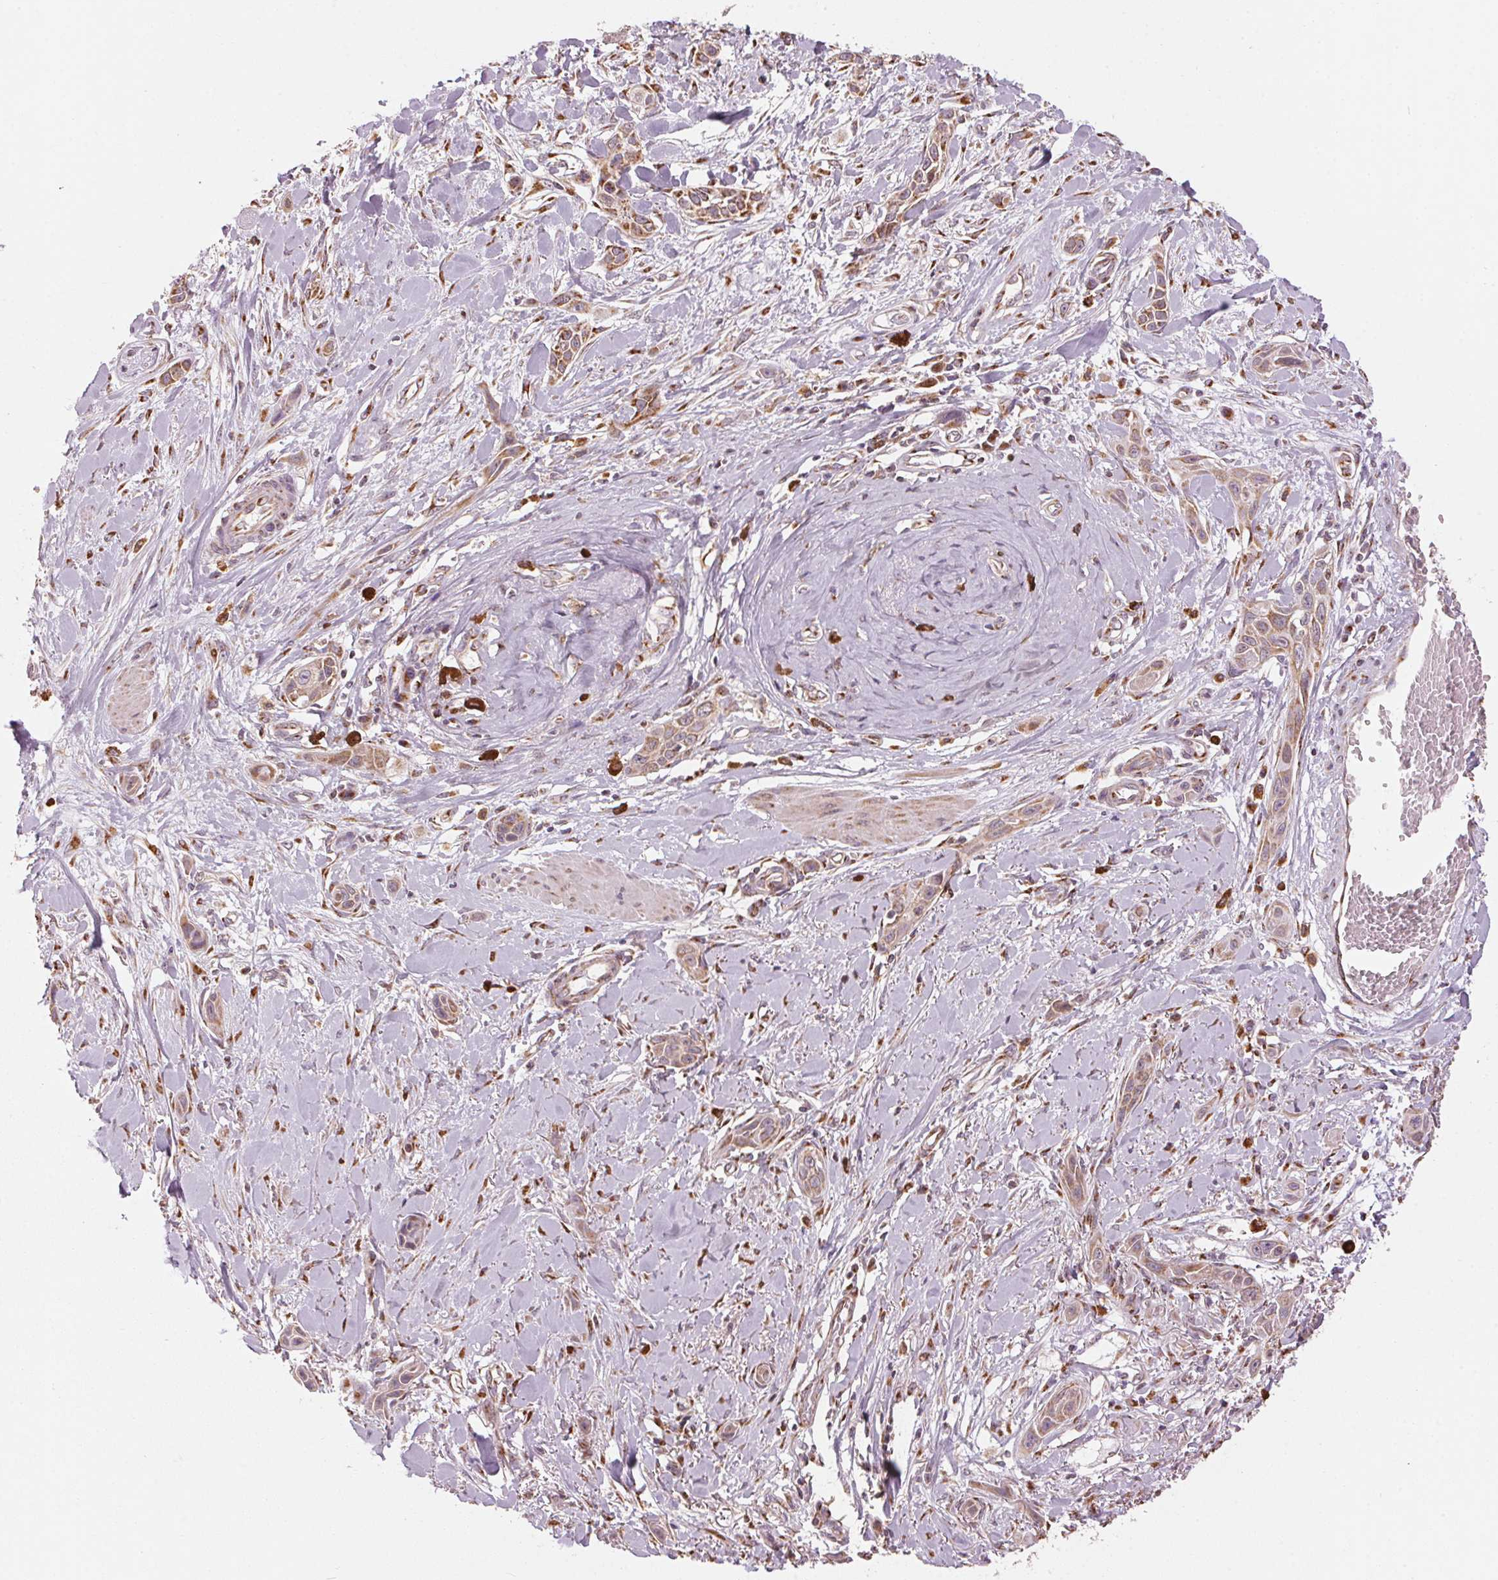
{"staining": {"intensity": "moderate", "quantity": ">75%", "location": "cytoplasmic/membranous"}, "tissue": "skin cancer", "cell_type": "Tumor cells", "image_type": "cancer", "snomed": [{"axis": "morphology", "description": "Squamous cell carcinoma, NOS"}, {"axis": "topography", "description": "Skin"}], "caption": "Approximately >75% of tumor cells in squamous cell carcinoma (skin) reveal moderate cytoplasmic/membranous protein expression as visualized by brown immunohistochemical staining.", "gene": "TOMM70", "patient": {"sex": "female", "age": 69}}